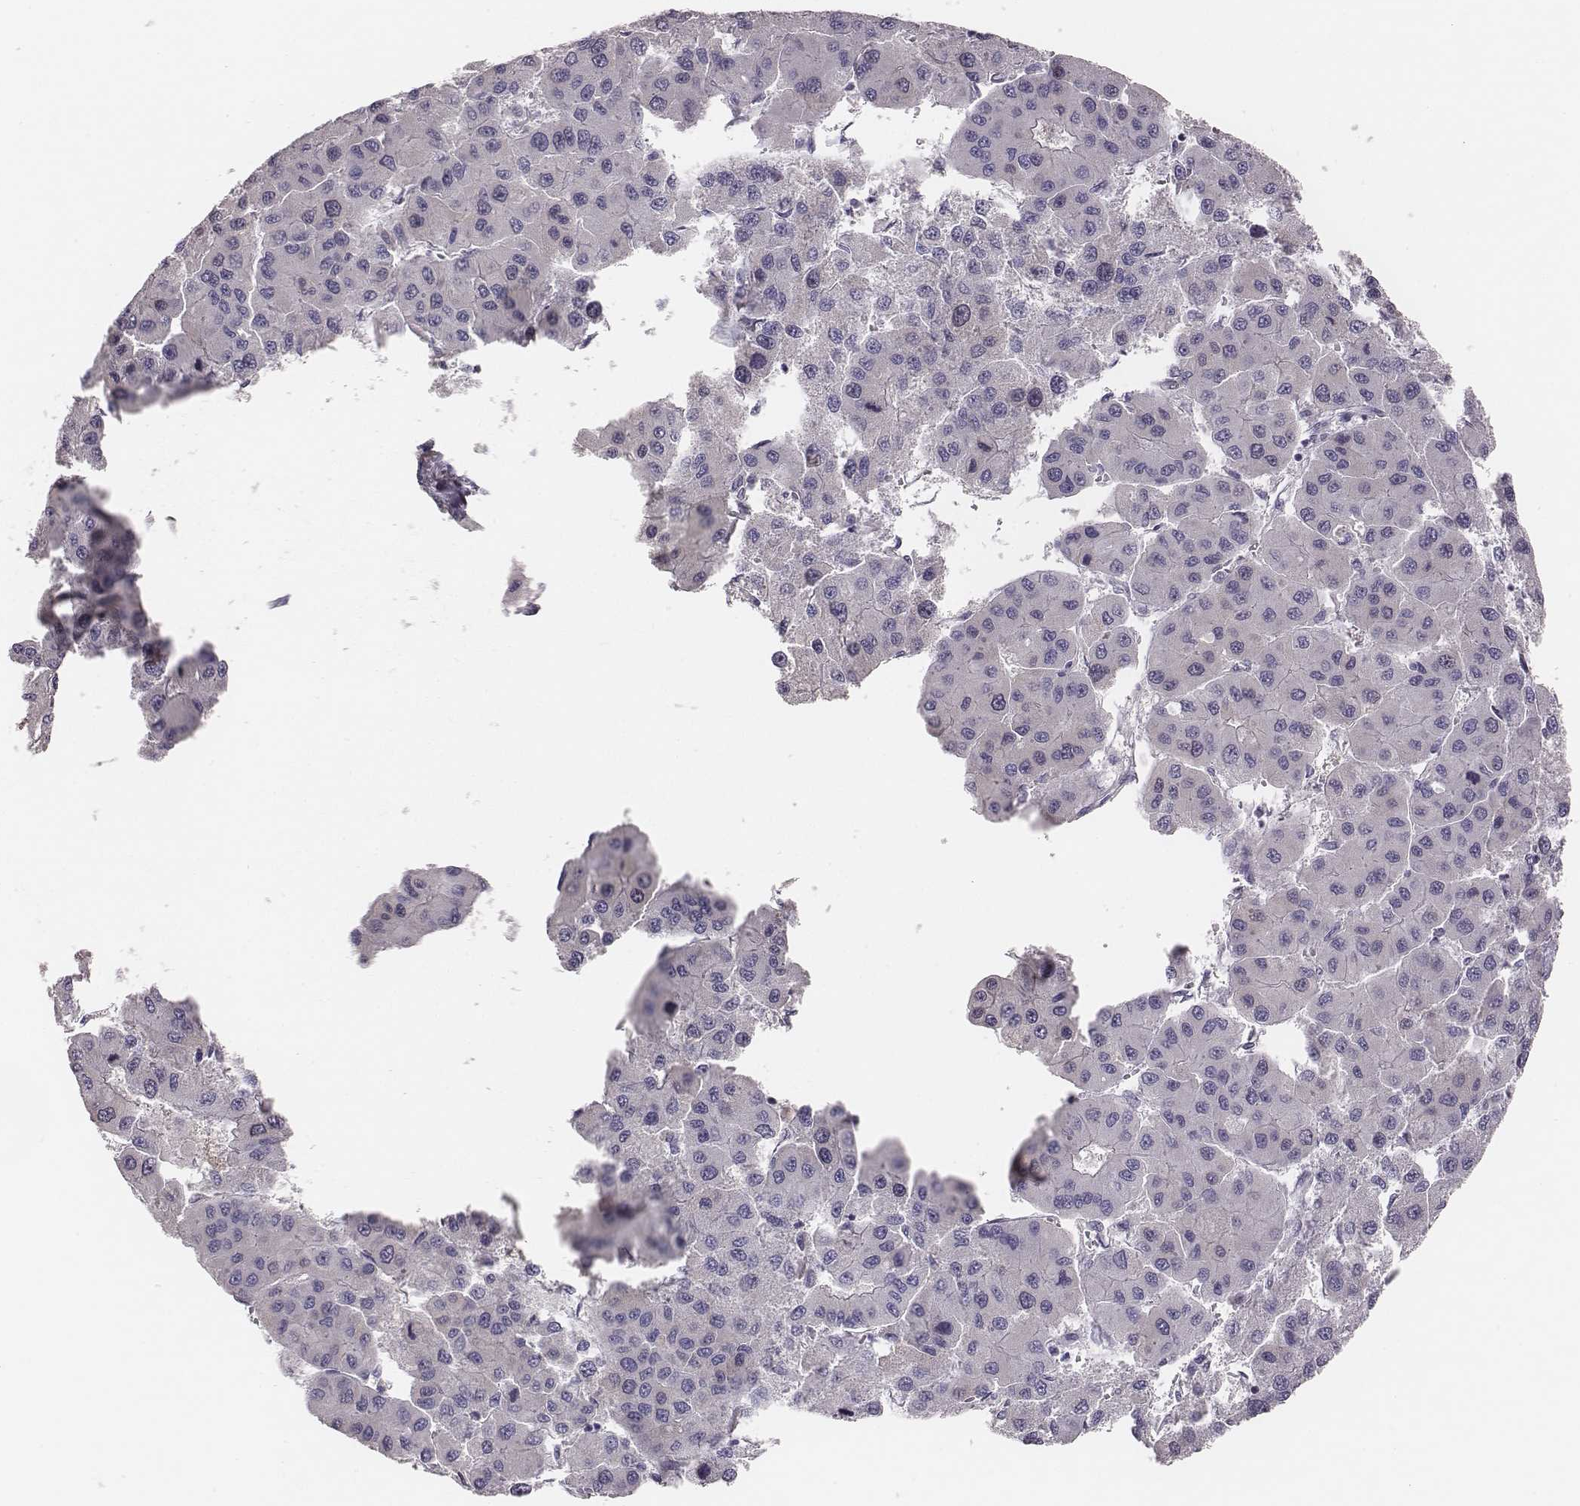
{"staining": {"intensity": "negative", "quantity": "none", "location": "none"}, "tissue": "liver cancer", "cell_type": "Tumor cells", "image_type": "cancer", "snomed": [{"axis": "morphology", "description": "Carcinoma, Hepatocellular, NOS"}, {"axis": "topography", "description": "Liver"}], "caption": "Immunohistochemical staining of human hepatocellular carcinoma (liver) shows no significant staining in tumor cells.", "gene": "PBK", "patient": {"sex": "male", "age": 73}}